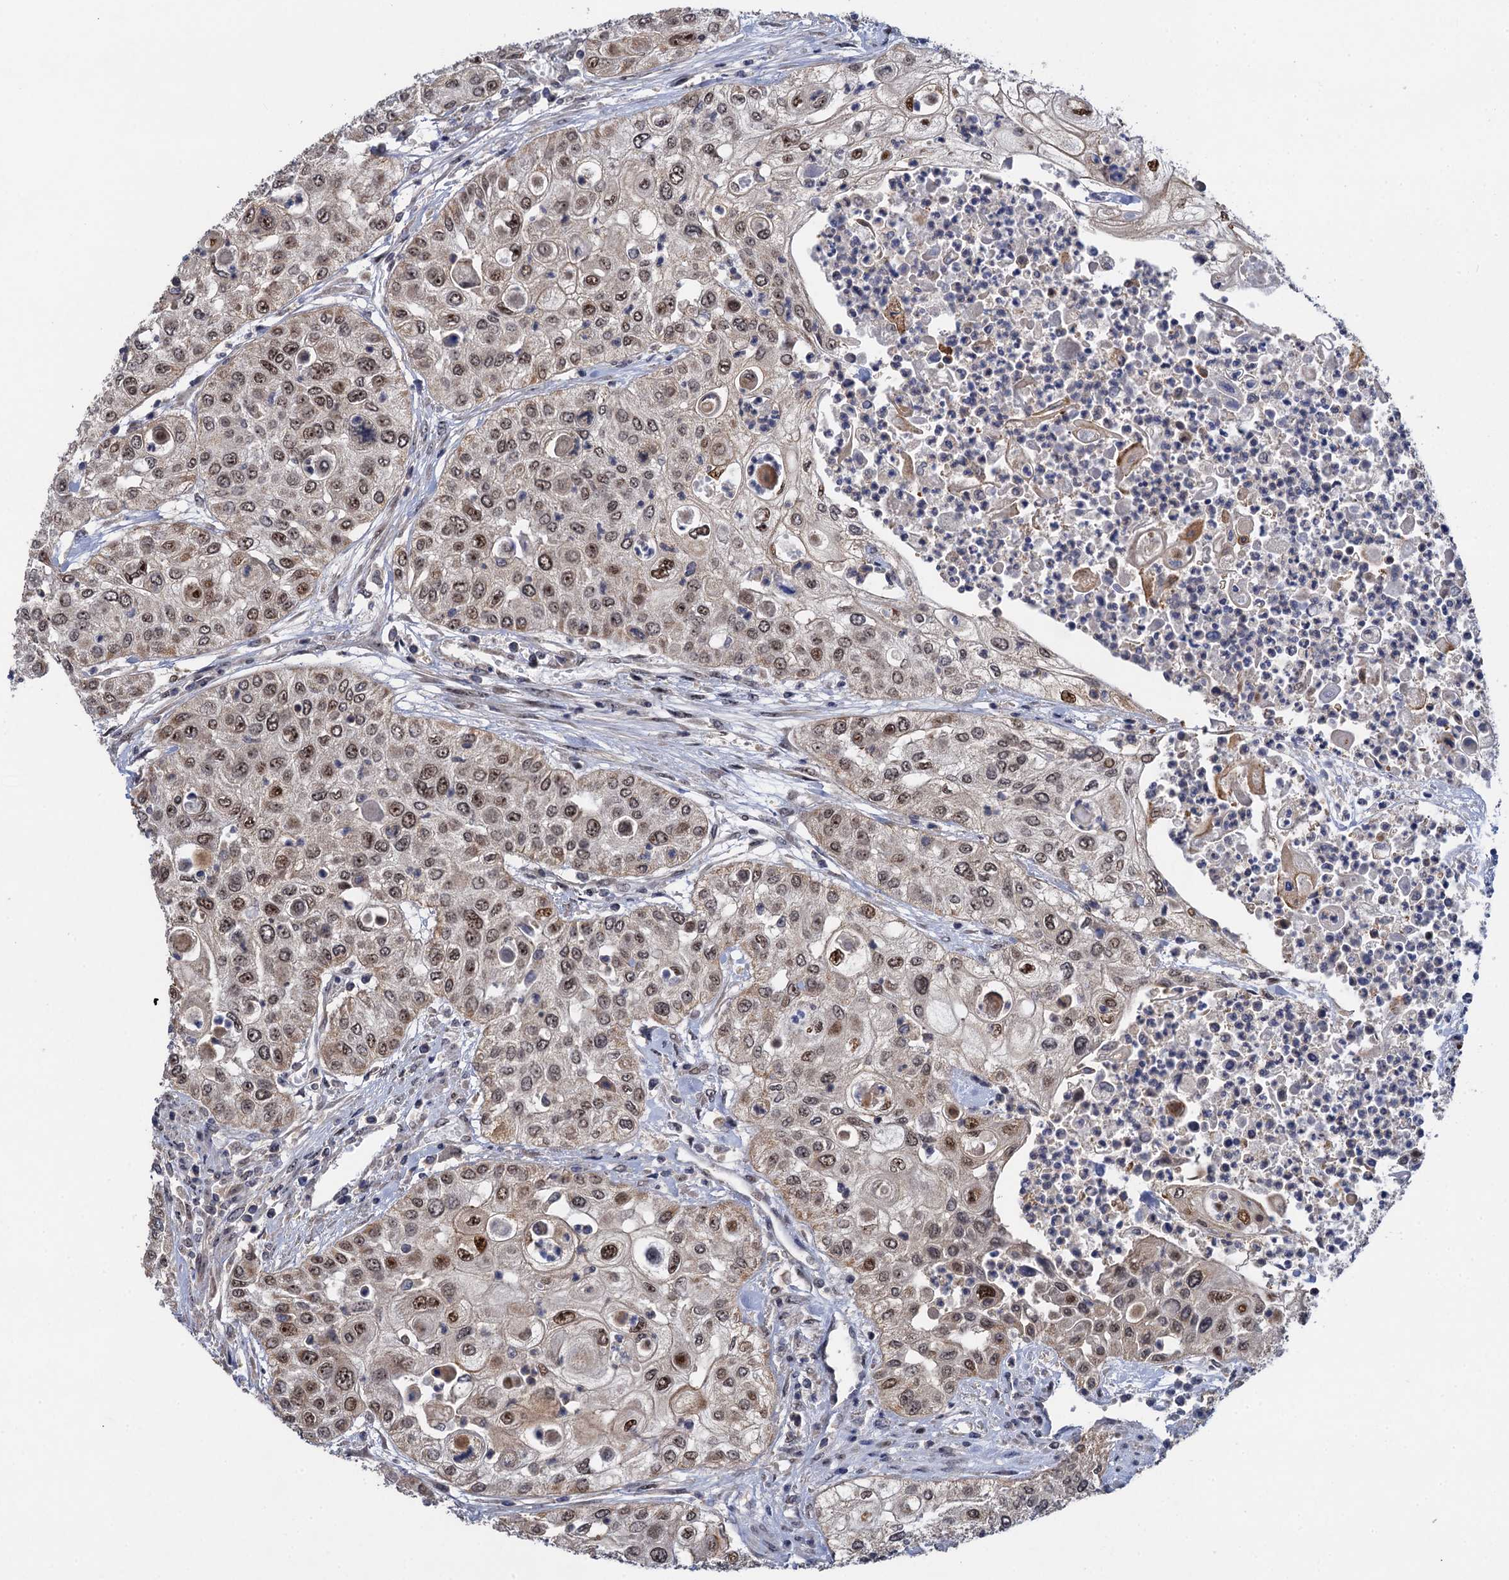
{"staining": {"intensity": "moderate", "quantity": ">75%", "location": "nuclear"}, "tissue": "urothelial cancer", "cell_type": "Tumor cells", "image_type": "cancer", "snomed": [{"axis": "morphology", "description": "Urothelial carcinoma, High grade"}, {"axis": "topography", "description": "Urinary bladder"}], "caption": "Protein analysis of high-grade urothelial carcinoma tissue exhibits moderate nuclear staining in approximately >75% of tumor cells.", "gene": "ZAR1L", "patient": {"sex": "female", "age": 79}}